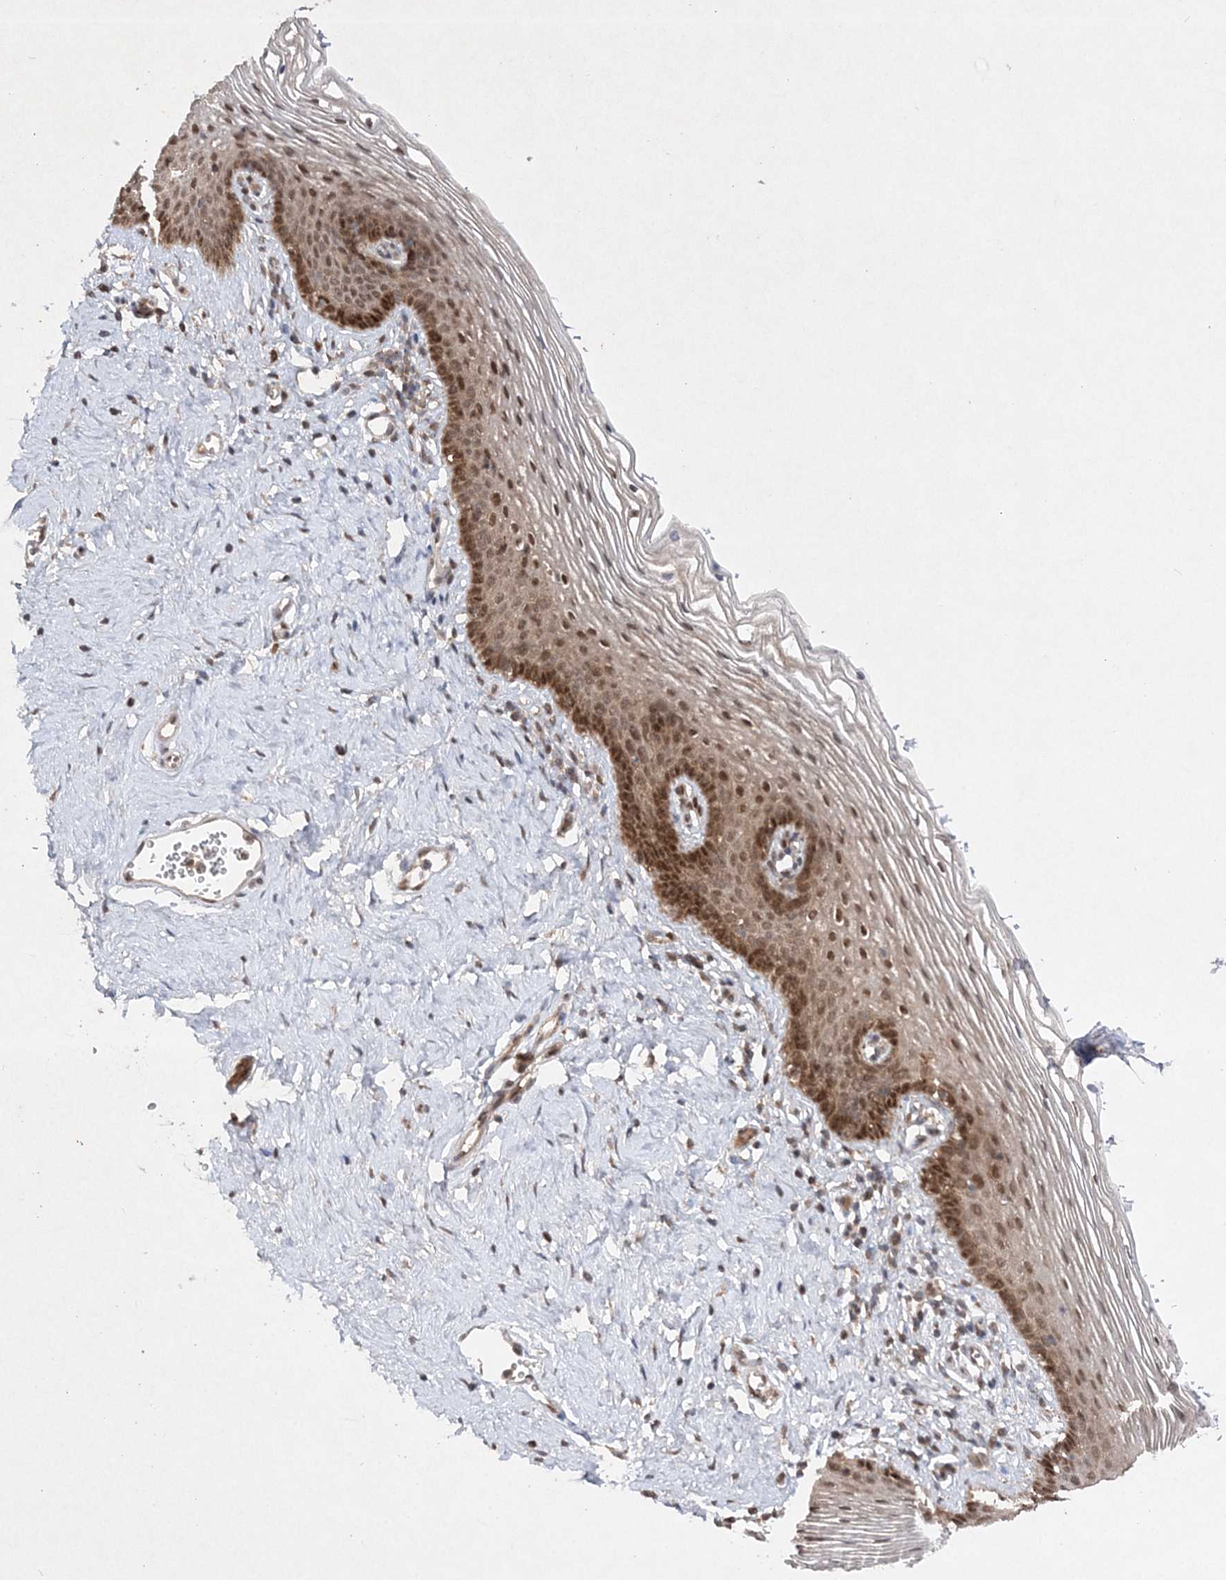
{"staining": {"intensity": "moderate", "quantity": ">75%", "location": "nuclear"}, "tissue": "vagina", "cell_type": "Squamous epithelial cells", "image_type": "normal", "snomed": [{"axis": "morphology", "description": "Normal tissue, NOS"}, {"axis": "topography", "description": "Vagina"}], "caption": "A histopathology image of vagina stained for a protein shows moderate nuclear brown staining in squamous epithelial cells.", "gene": "NIF3L1", "patient": {"sex": "female", "age": 32}}